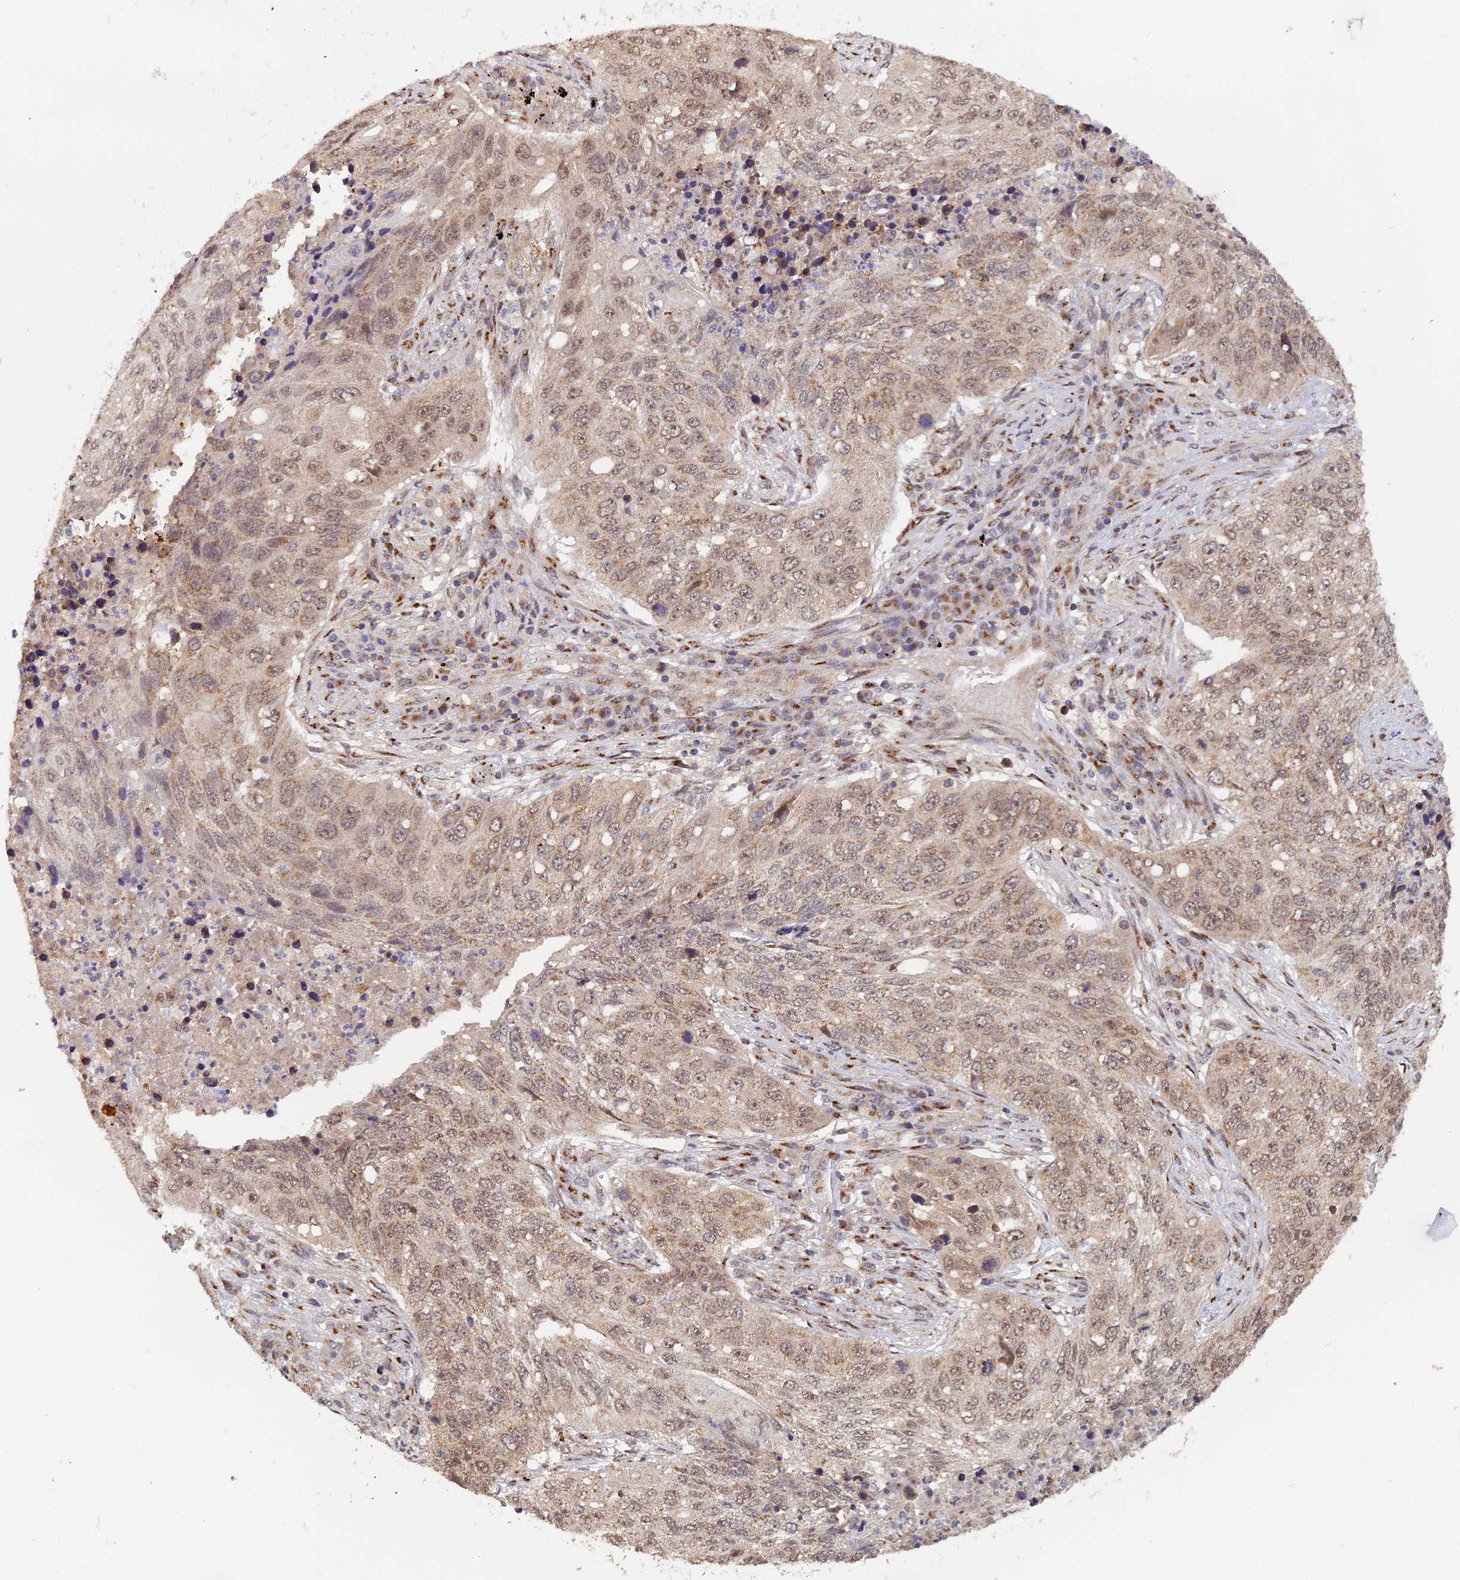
{"staining": {"intensity": "weak", "quantity": ">75%", "location": "nuclear"}, "tissue": "lung cancer", "cell_type": "Tumor cells", "image_type": "cancer", "snomed": [{"axis": "morphology", "description": "Squamous cell carcinoma, NOS"}, {"axis": "topography", "description": "Lung"}], "caption": "Lung cancer (squamous cell carcinoma) tissue displays weak nuclear expression in about >75% of tumor cells", "gene": "MEOX1", "patient": {"sex": "female", "age": 63}}